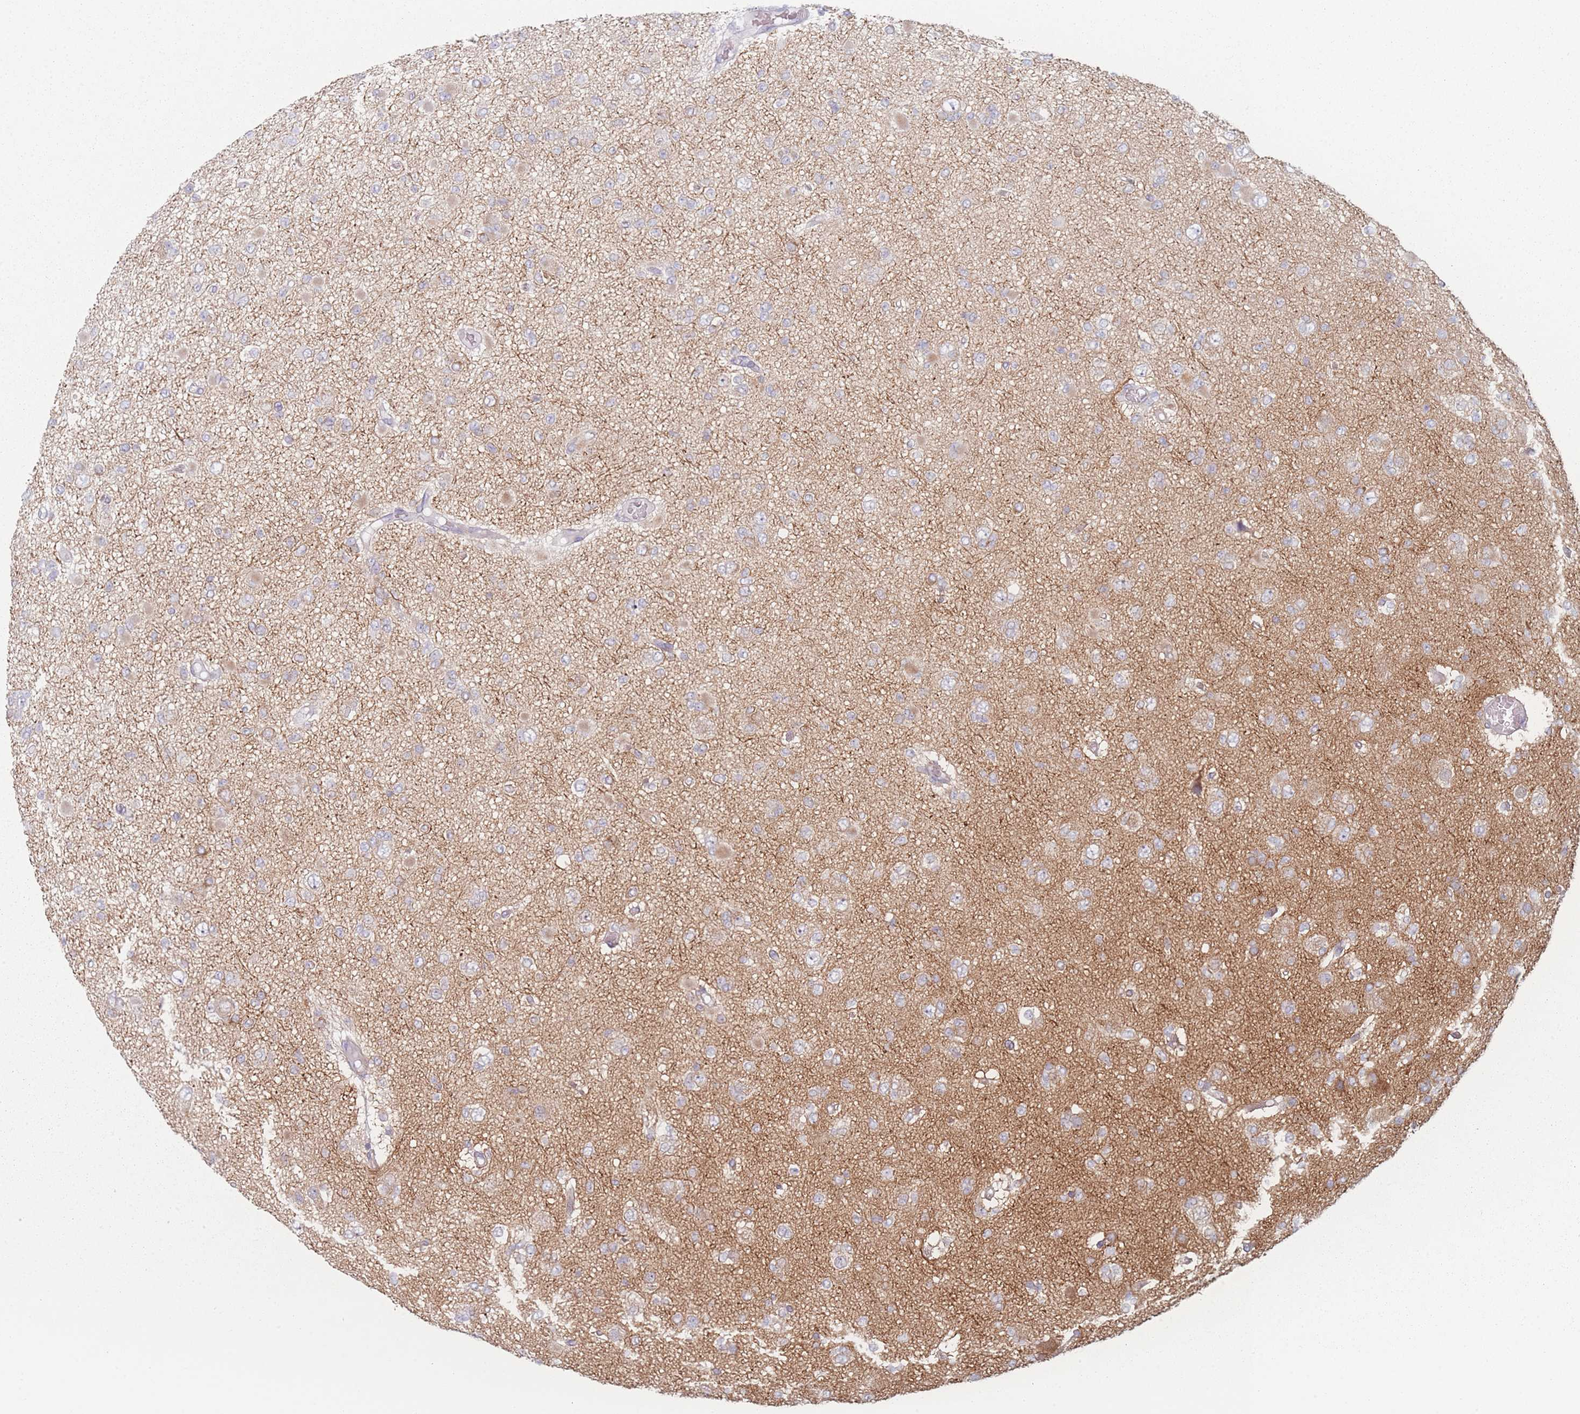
{"staining": {"intensity": "weak", "quantity": "25%-75%", "location": "cytoplasmic/membranous"}, "tissue": "glioma", "cell_type": "Tumor cells", "image_type": "cancer", "snomed": [{"axis": "morphology", "description": "Glioma, malignant, Low grade"}, {"axis": "topography", "description": "Brain"}], "caption": "Brown immunohistochemical staining in human malignant glioma (low-grade) reveals weak cytoplasmic/membranous staining in approximately 25%-75% of tumor cells.", "gene": "RNF4", "patient": {"sex": "female", "age": 22}}